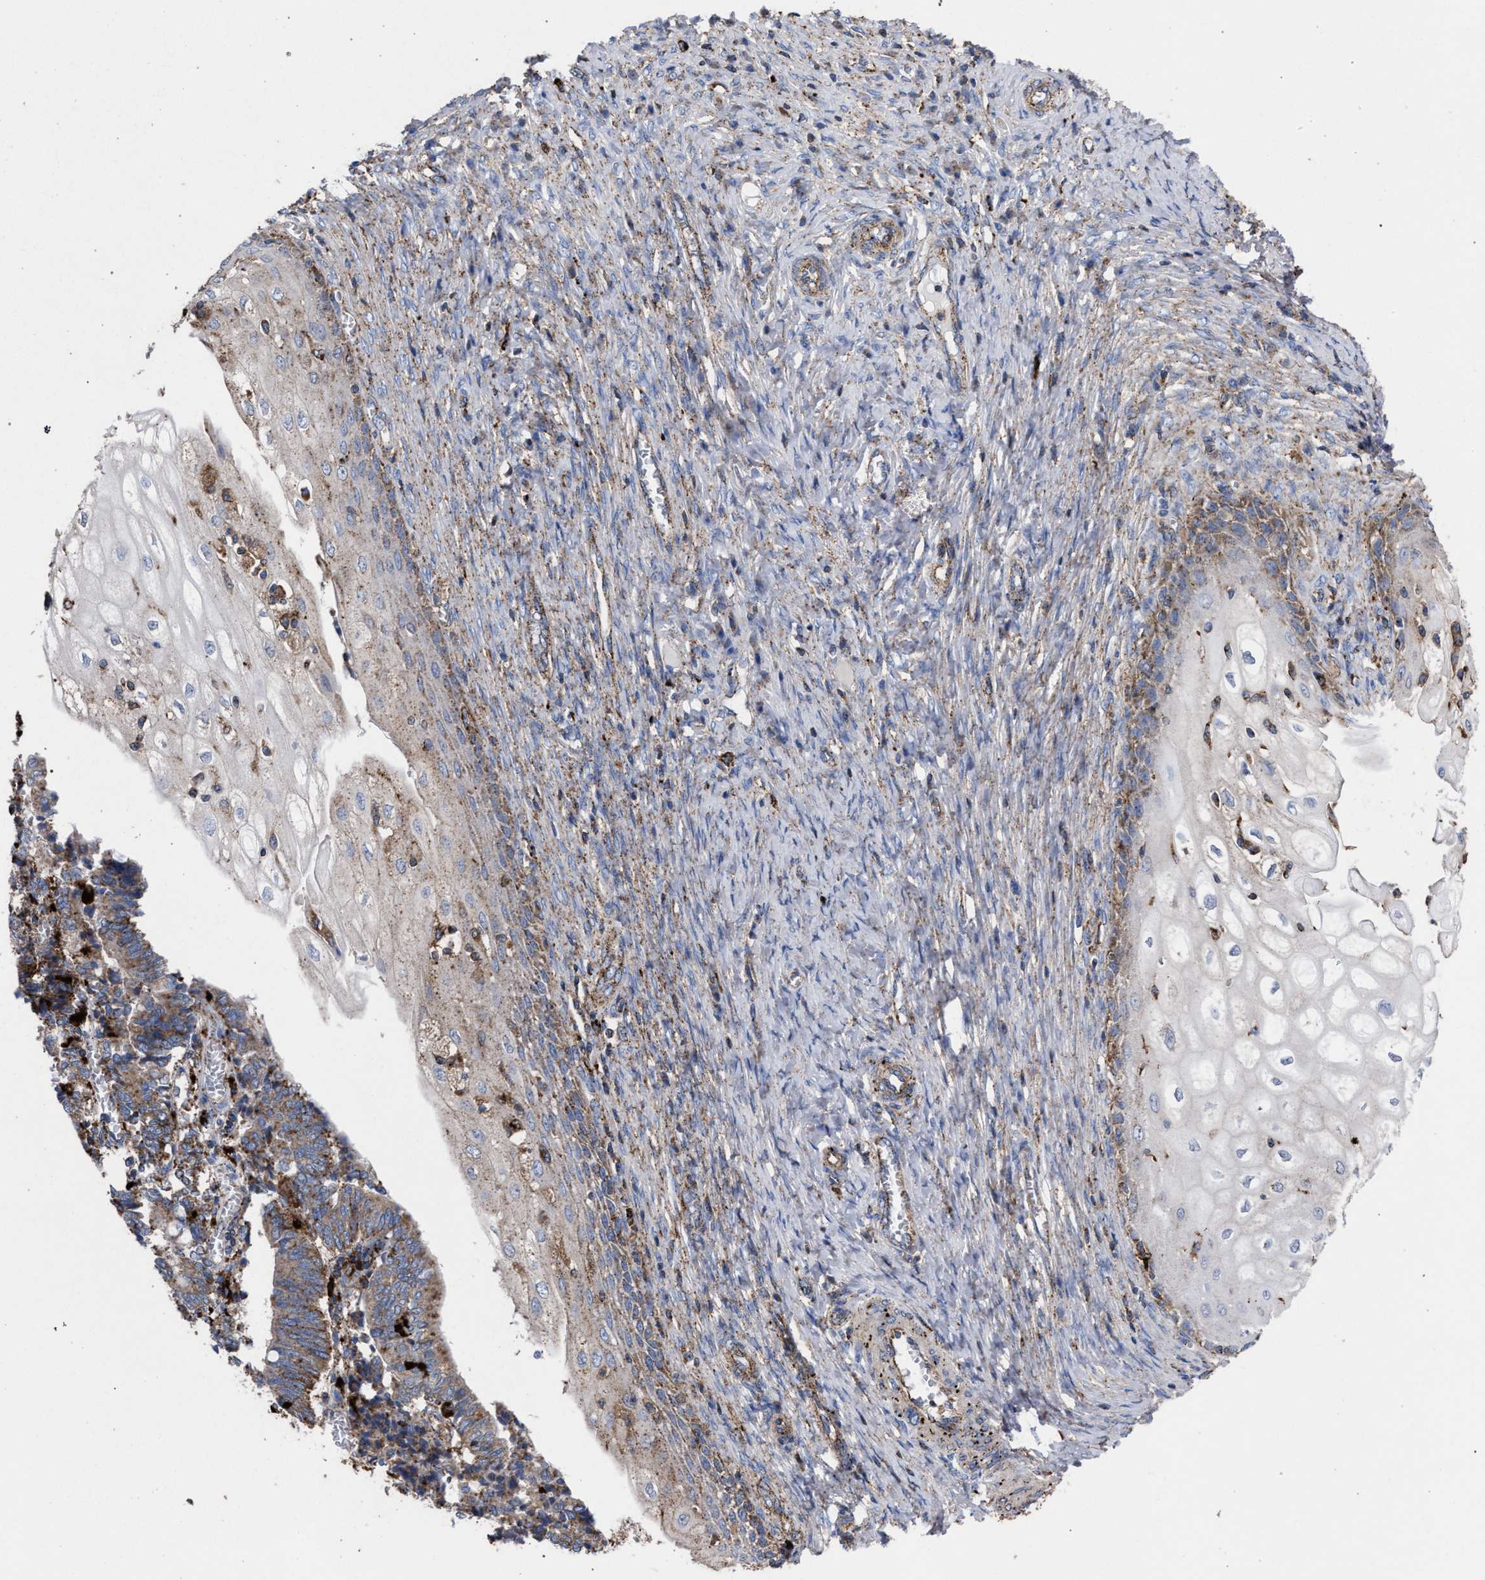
{"staining": {"intensity": "moderate", "quantity": ">75%", "location": "cytoplasmic/membranous"}, "tissue": "cervical cancer", "cell_type": "Tumor cells", "image_type": "cancer", "snomed": [{"axis": "morphology", "description": "Adenocarcinoma, NOS"}, {"axis": "topography", "description": "Cervix"}], "caption": "Immunohistochemical staining of human cervical adenocarcinoma reveals medium levels of moderate cytoplasmic/membranous protein positivity in about >75% of tumor cells. The staining was performed using DAB, with brown indicating positive protein expression. Nuclei are stained blue with hematoxylin.", "gene": "PPT1", "patient": {"sex": "female", "age": 44}}